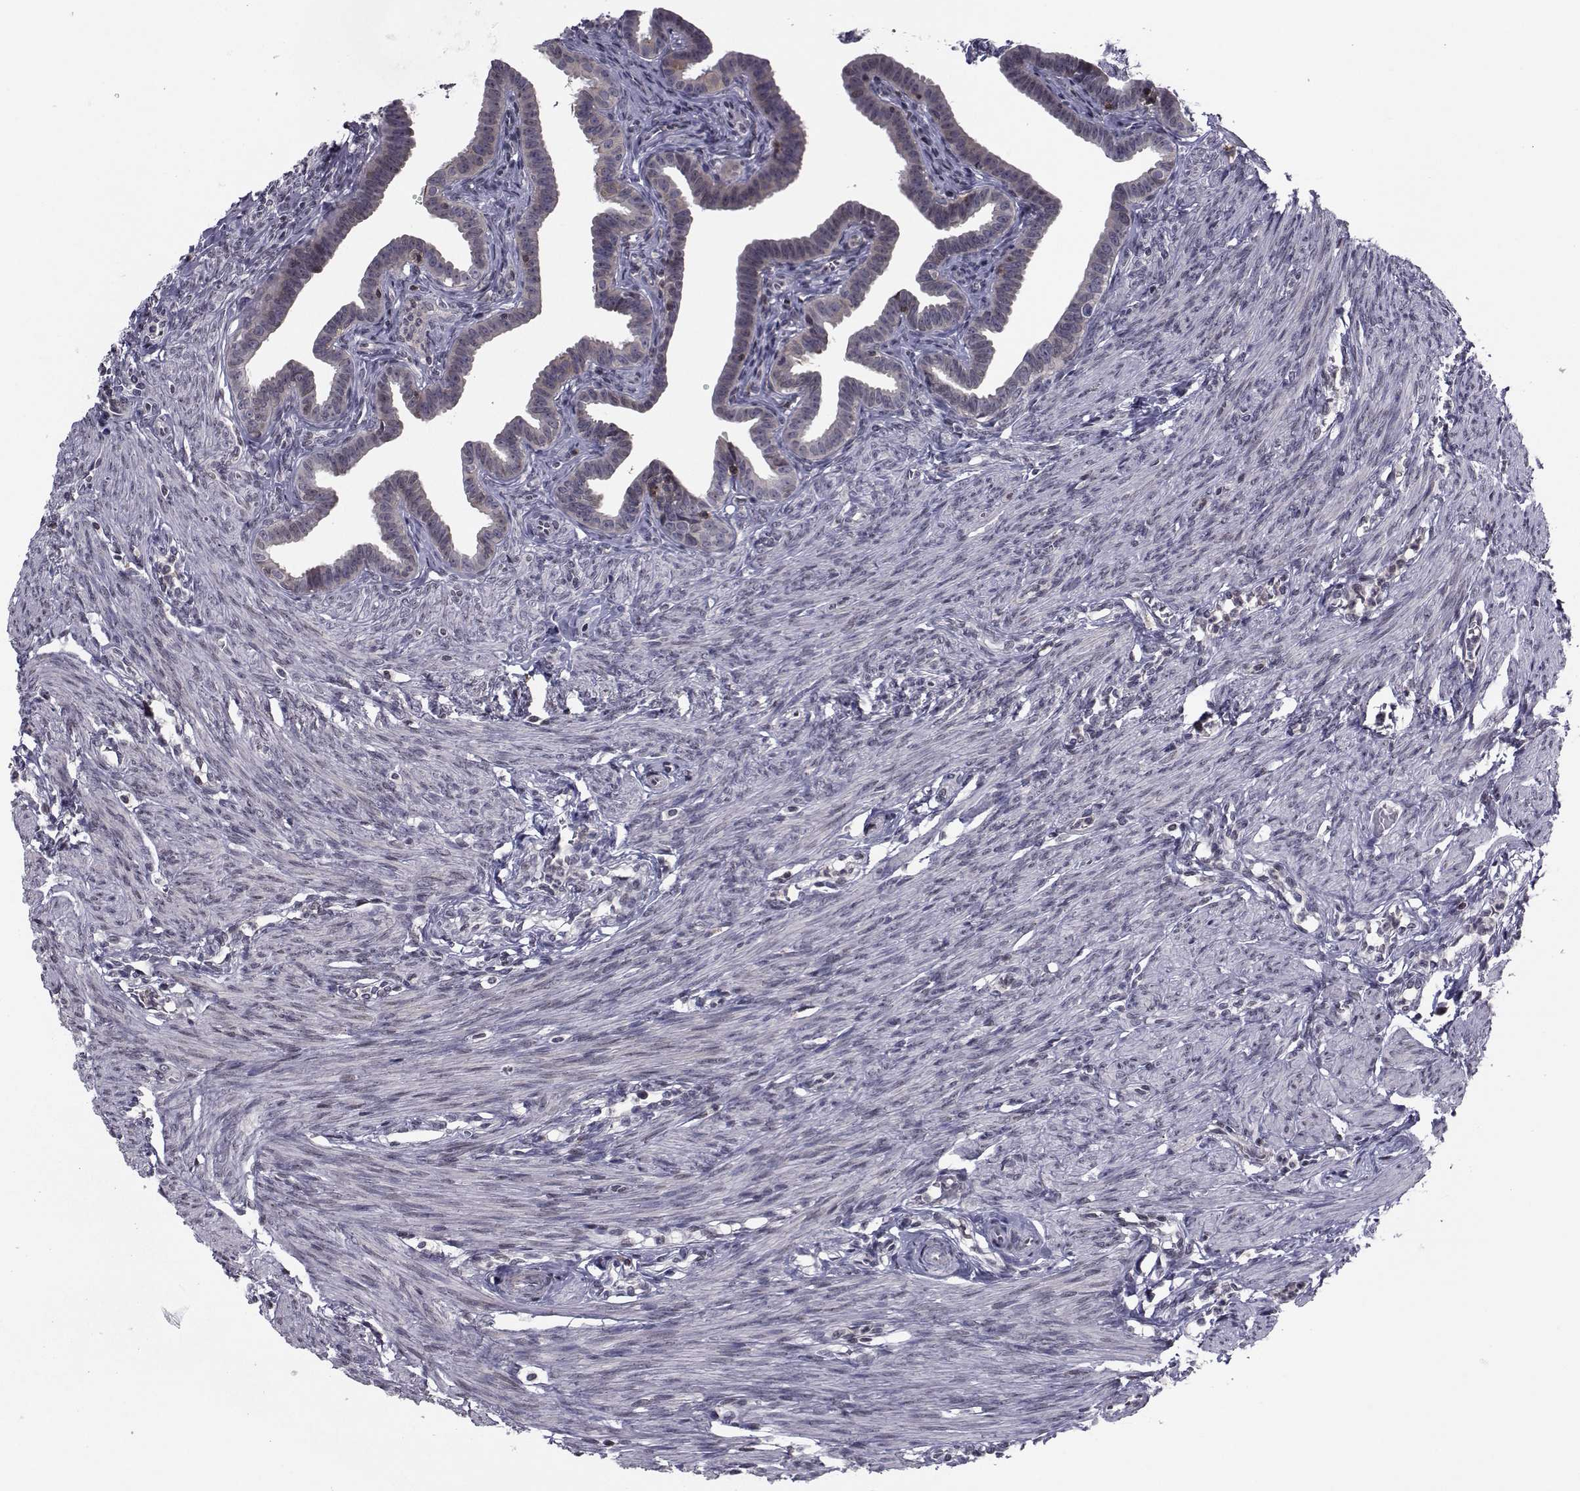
{"staining": {"intensity": "weak", "quantity": "25%-75%", "location": "cytoplasmic/membranous"}, "tissue": "fallopian tube", "cell_type": "Glandular cells", "image_type": "normal", "snomed": [{"axis": "morphology", "description": "Normal tissue, NOS"}, {"axis": "topography", "description": "Fallopian tube"}, {"axis": "topography", "description": "Ovary"}], "caption": "Immunohistochemistry (IHC) (DAB) staining of benign fallopian tube reveals weak cytoplasmic/membranous protein positivity in approximately 25%-75% of glandular cells. (Brightfield microscopy of DAB IHC at high magnification).", "gene": "PCP4L1", "patient": {"sex": "female", "age": 33}}